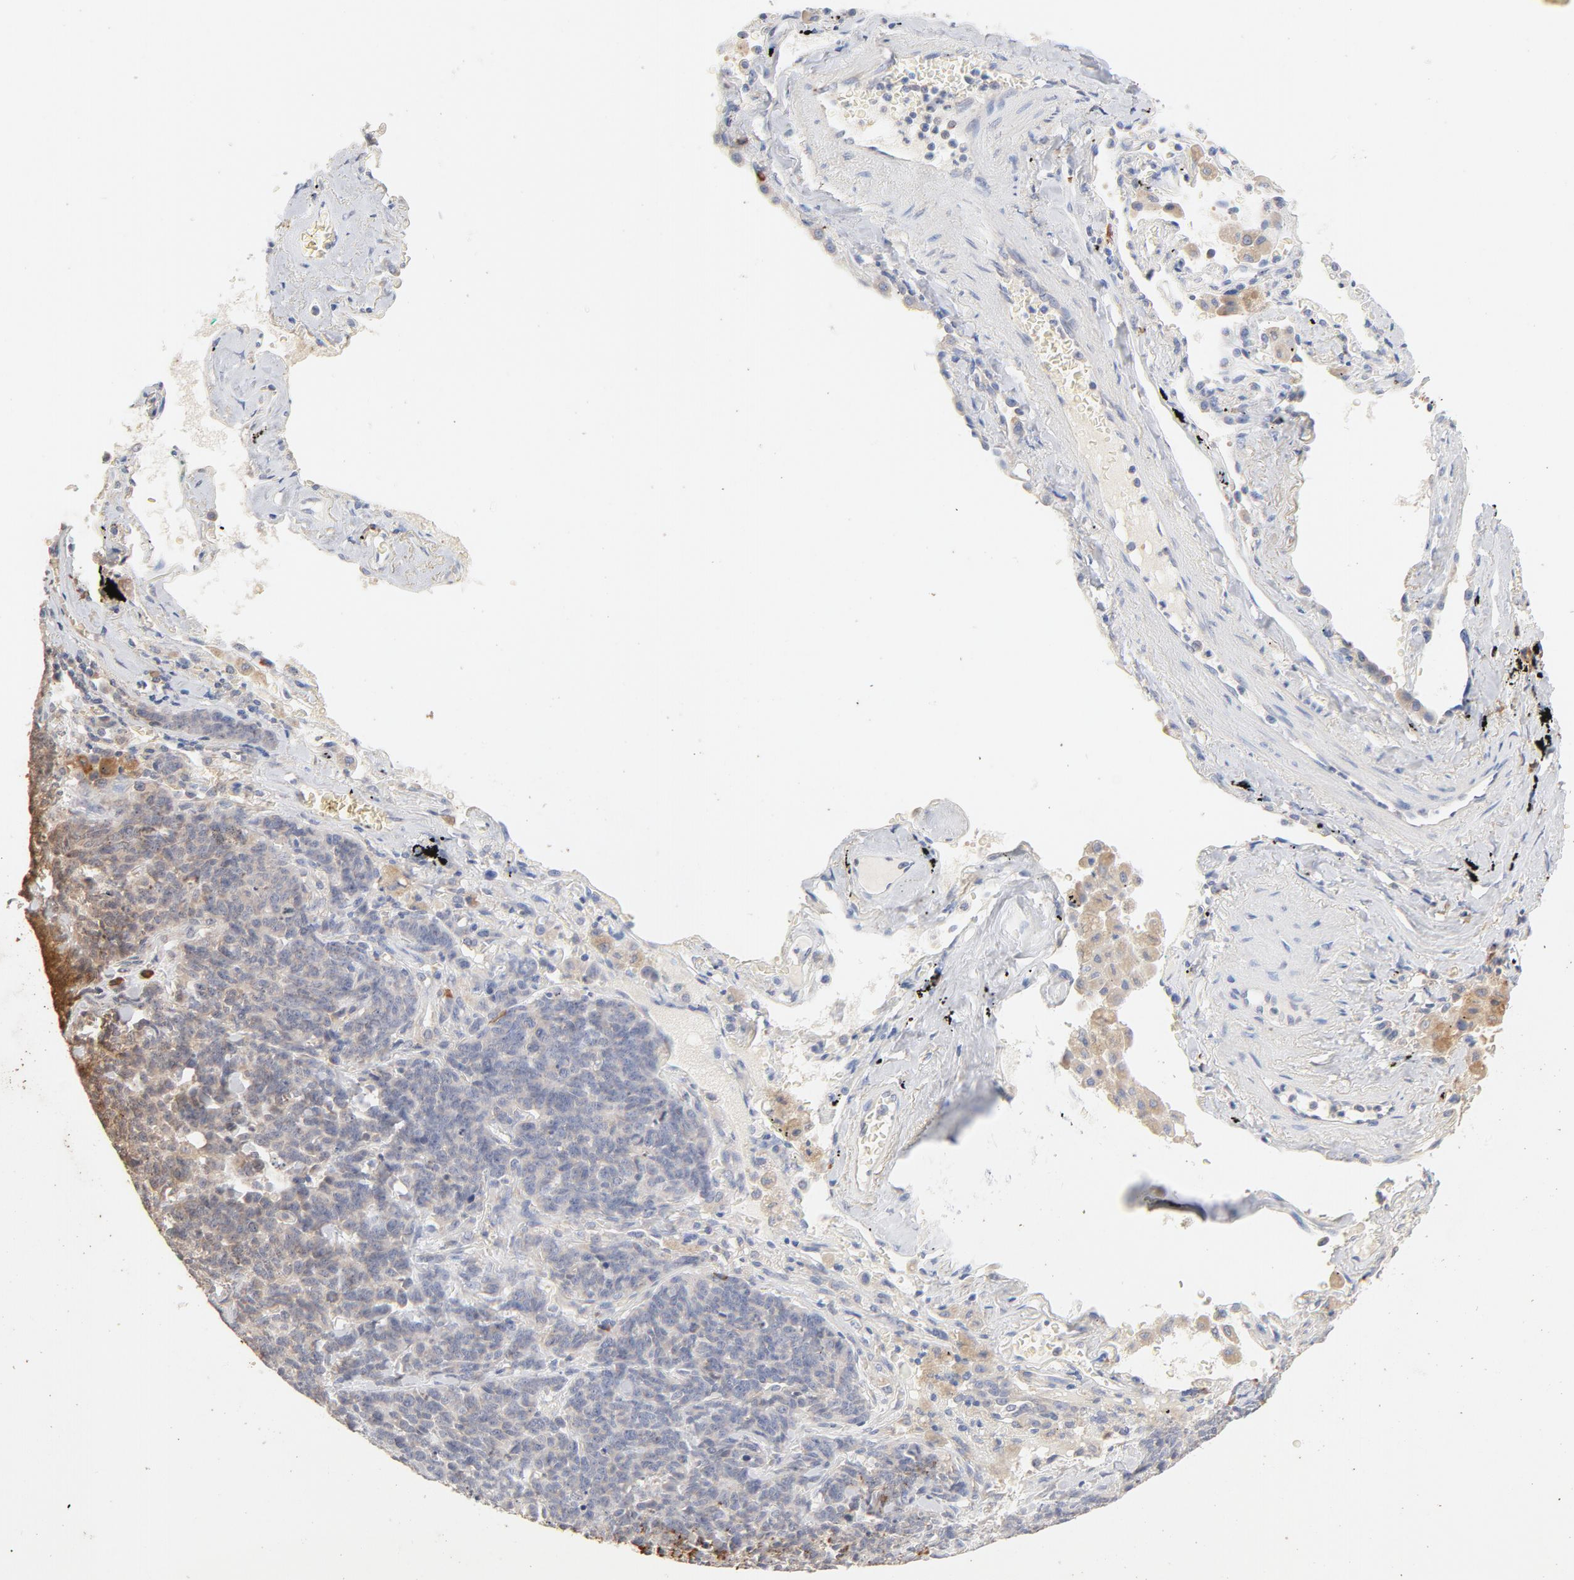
{"staining": {"intensity": "weak", "quantity": "<25%", "location": "cytoplasmic/membranous"}, "tissue": "lung cancer", "cell_type": "Tumor cells", "image_type": "cancer", "snomed": [{"axis": "morphology", "description": "Neoplasm, malignant, NOS"}, {"axis": "topography", "description": "Lung"}], "caption": "Lung neoplasm (malignant) was stained to show a protein in brown. There is no significant staining in tumor cells.", "gene": "TLR4", "patient": {"sex": "female", "age": 58}}